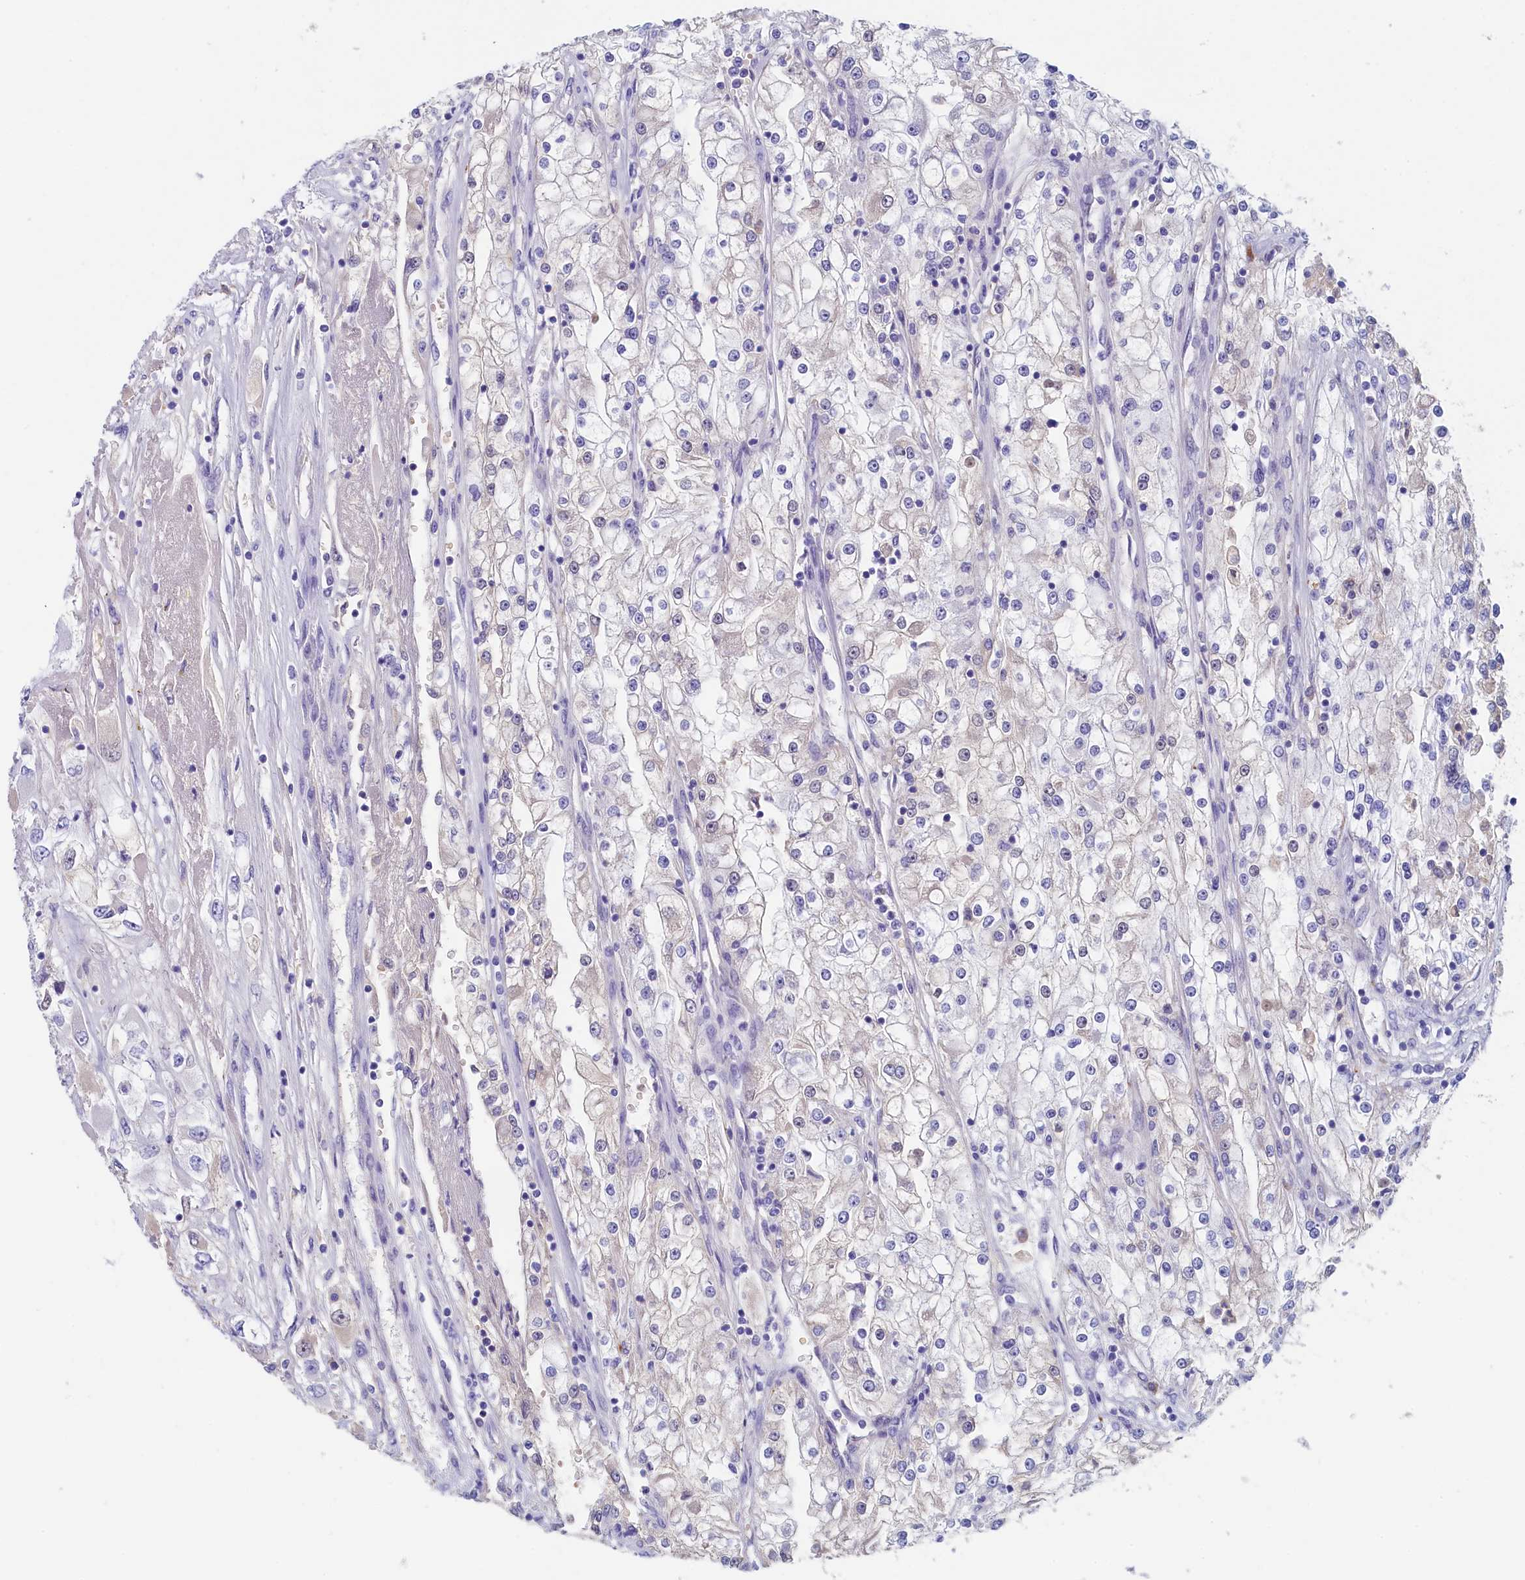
{"staining": {"intensity": "negative", "quantity": "none", "location": "none"}, "tissue": "renal cancer", "cell_type": "Tumor cells", "image_type": "cancer", "snomed": [{"axis": "morphology", "description": "Adenocarcinoma, NOS"}, {"axis": "topography", "description": "Kidney"}], "caption": "This is an immunohistochemistry (IHC) image of adenocarcinoma (renal). There is no expression in tumor cells.", "gene": "GUCA1C", "patient": {"sex": "female", "age": 52}}